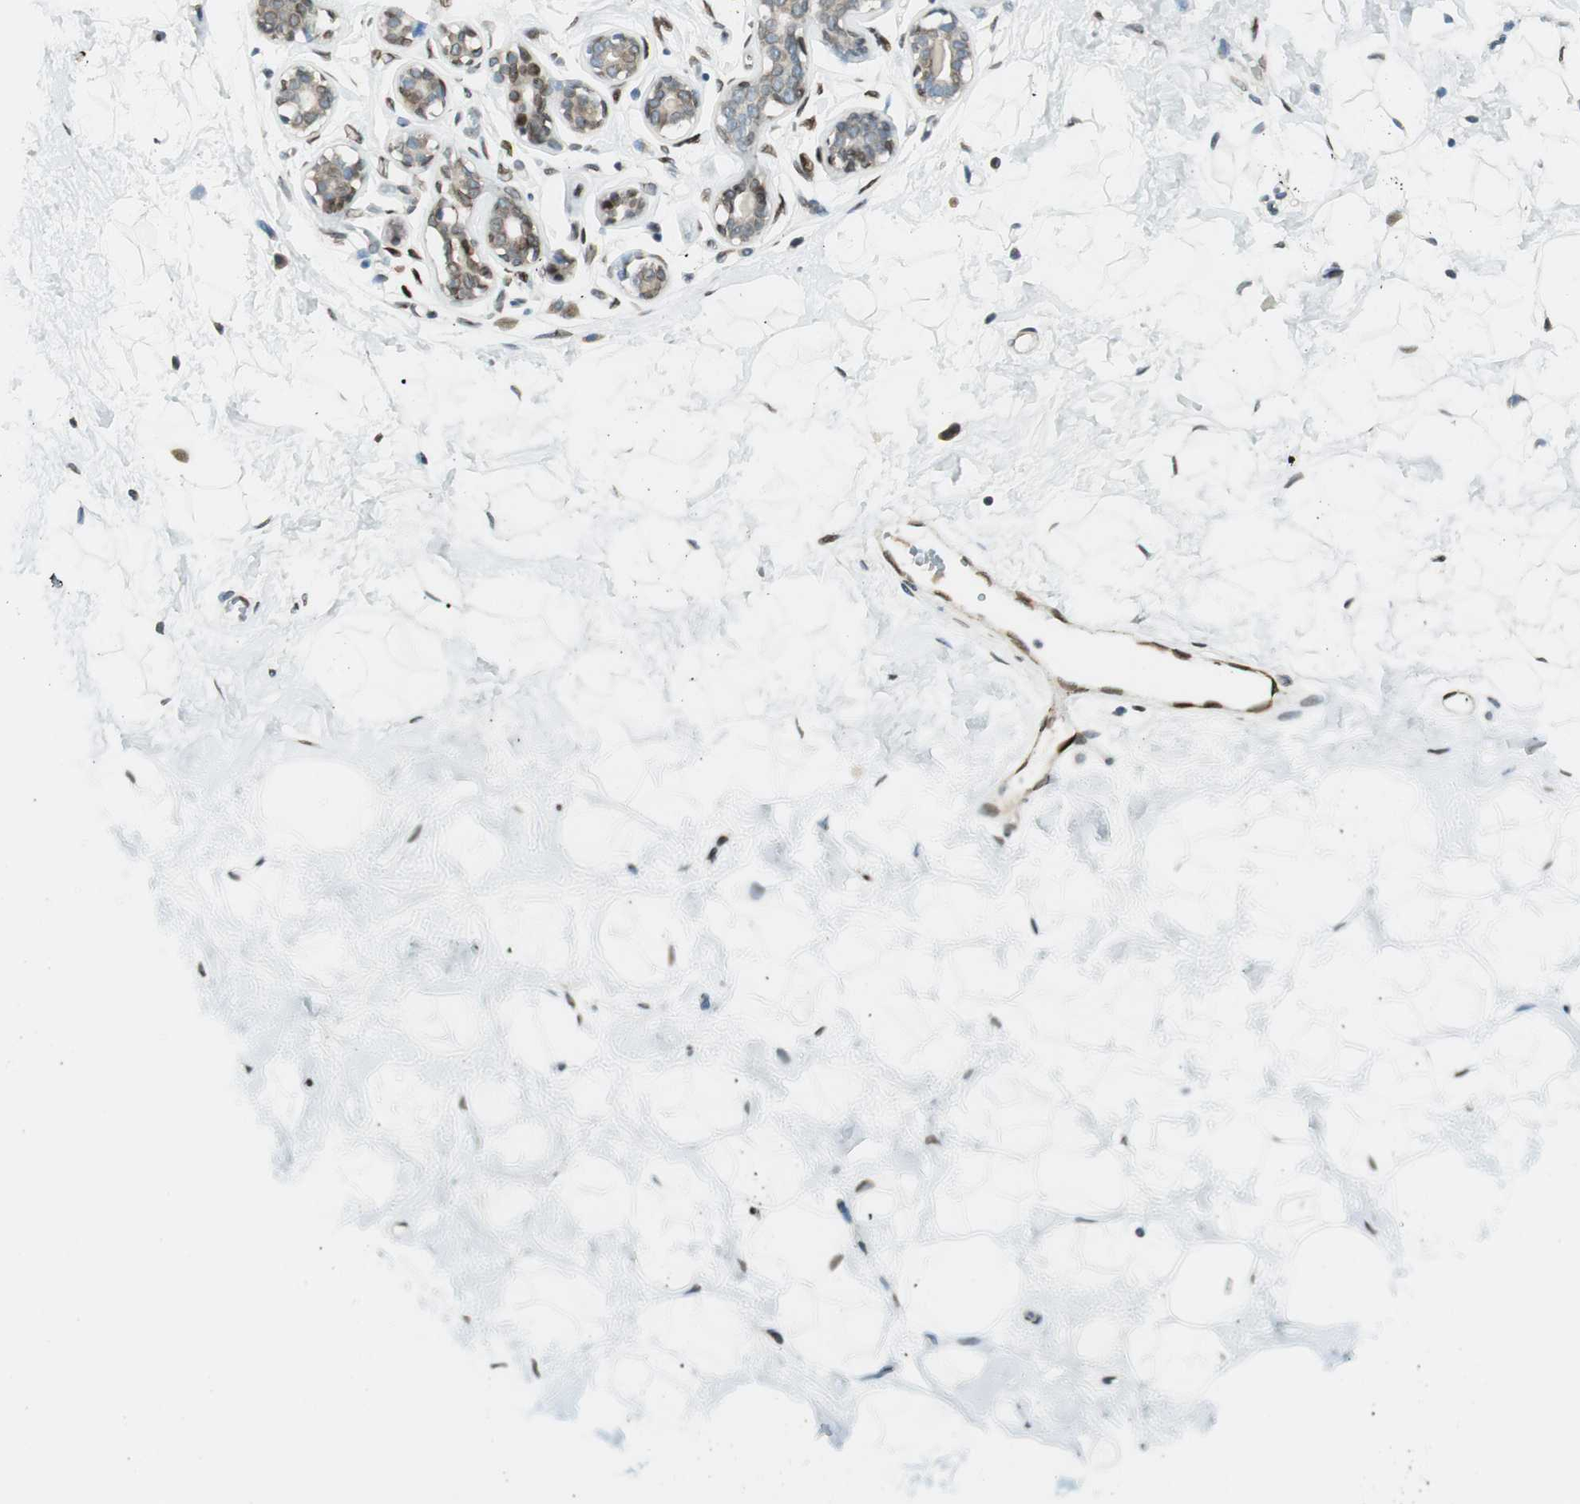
{"staining": {"intensity": "weak", "quantity": ">75%", "location": "nuclear"}, "tissue": "breast", "cell_type": "Adipocytes", "image_type": "normal", "snomed": [{"axis": "morphology", "description": "Normal tissue, NOS"}, {"axis": "topography", "description": "Breast"}], "caption": "This micrograph displays IHC staining of normal human breast, with low weak nuclear expression in approximately >75% of adipocytes.", "gene": "TMEM260", "patient": {"sex": "female", "age": 23}}